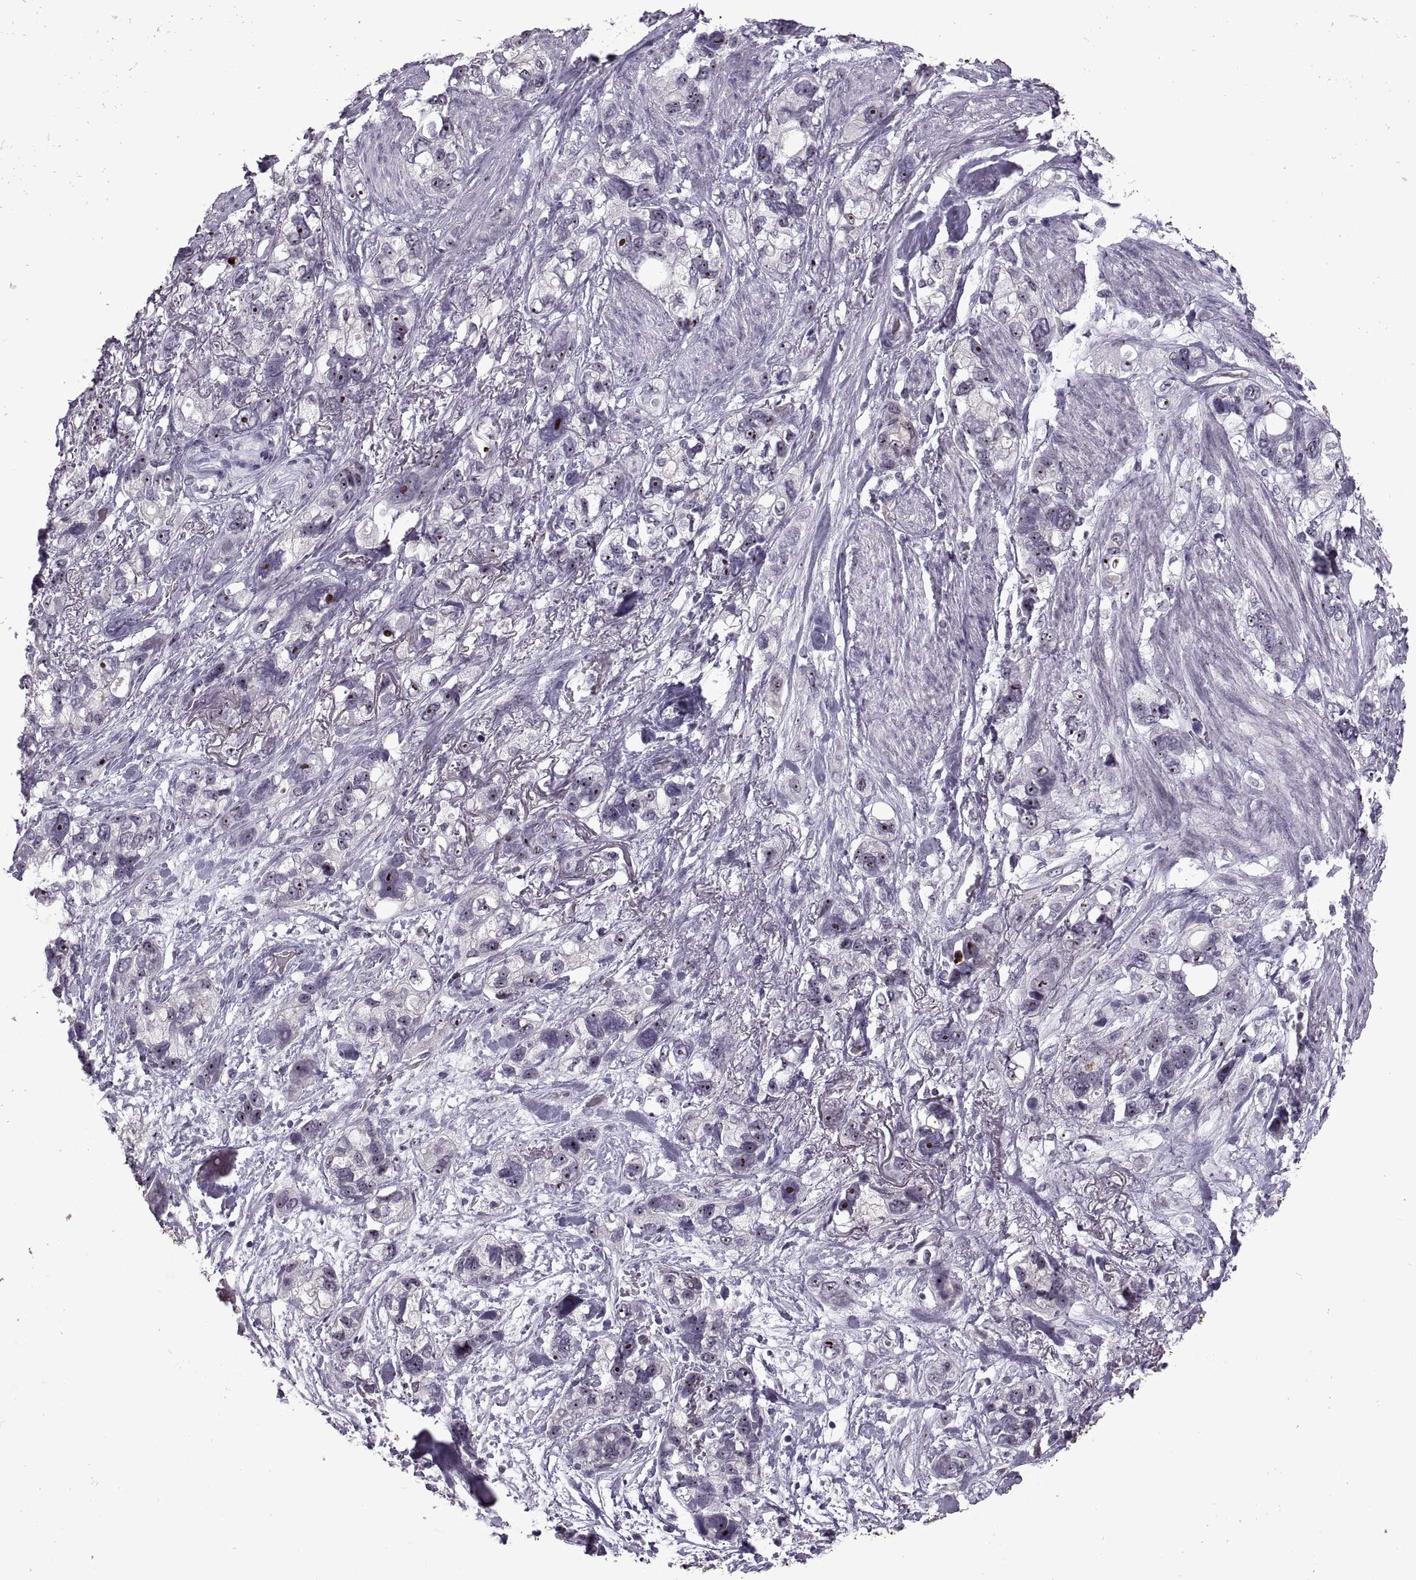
{"staining": {"intensity": "strong", "quantity": ">75%", "location": "nuclear"}, "tissue": "stomach cancer", "cell_type": "Tumor cells", "image_type": "cancer", "snomed": [{"axis": "morphology", "description": "Adenocarcinoma, NOS"}, {"axis": "topography", "description": "Stomach, upper"}], "caption": "Tumor cells show strong nuclear expression in approximately >75% of cells in stomach cancer (adenocarcinoma). The staining was performed using DAB (3,3'-diaminobenzidine), with brown indicating positive protein expression. Nuclei are stained blue with hematoxylin.", "gene": "SINHCAF", "patient": {"sex": "female", "age": 81}}